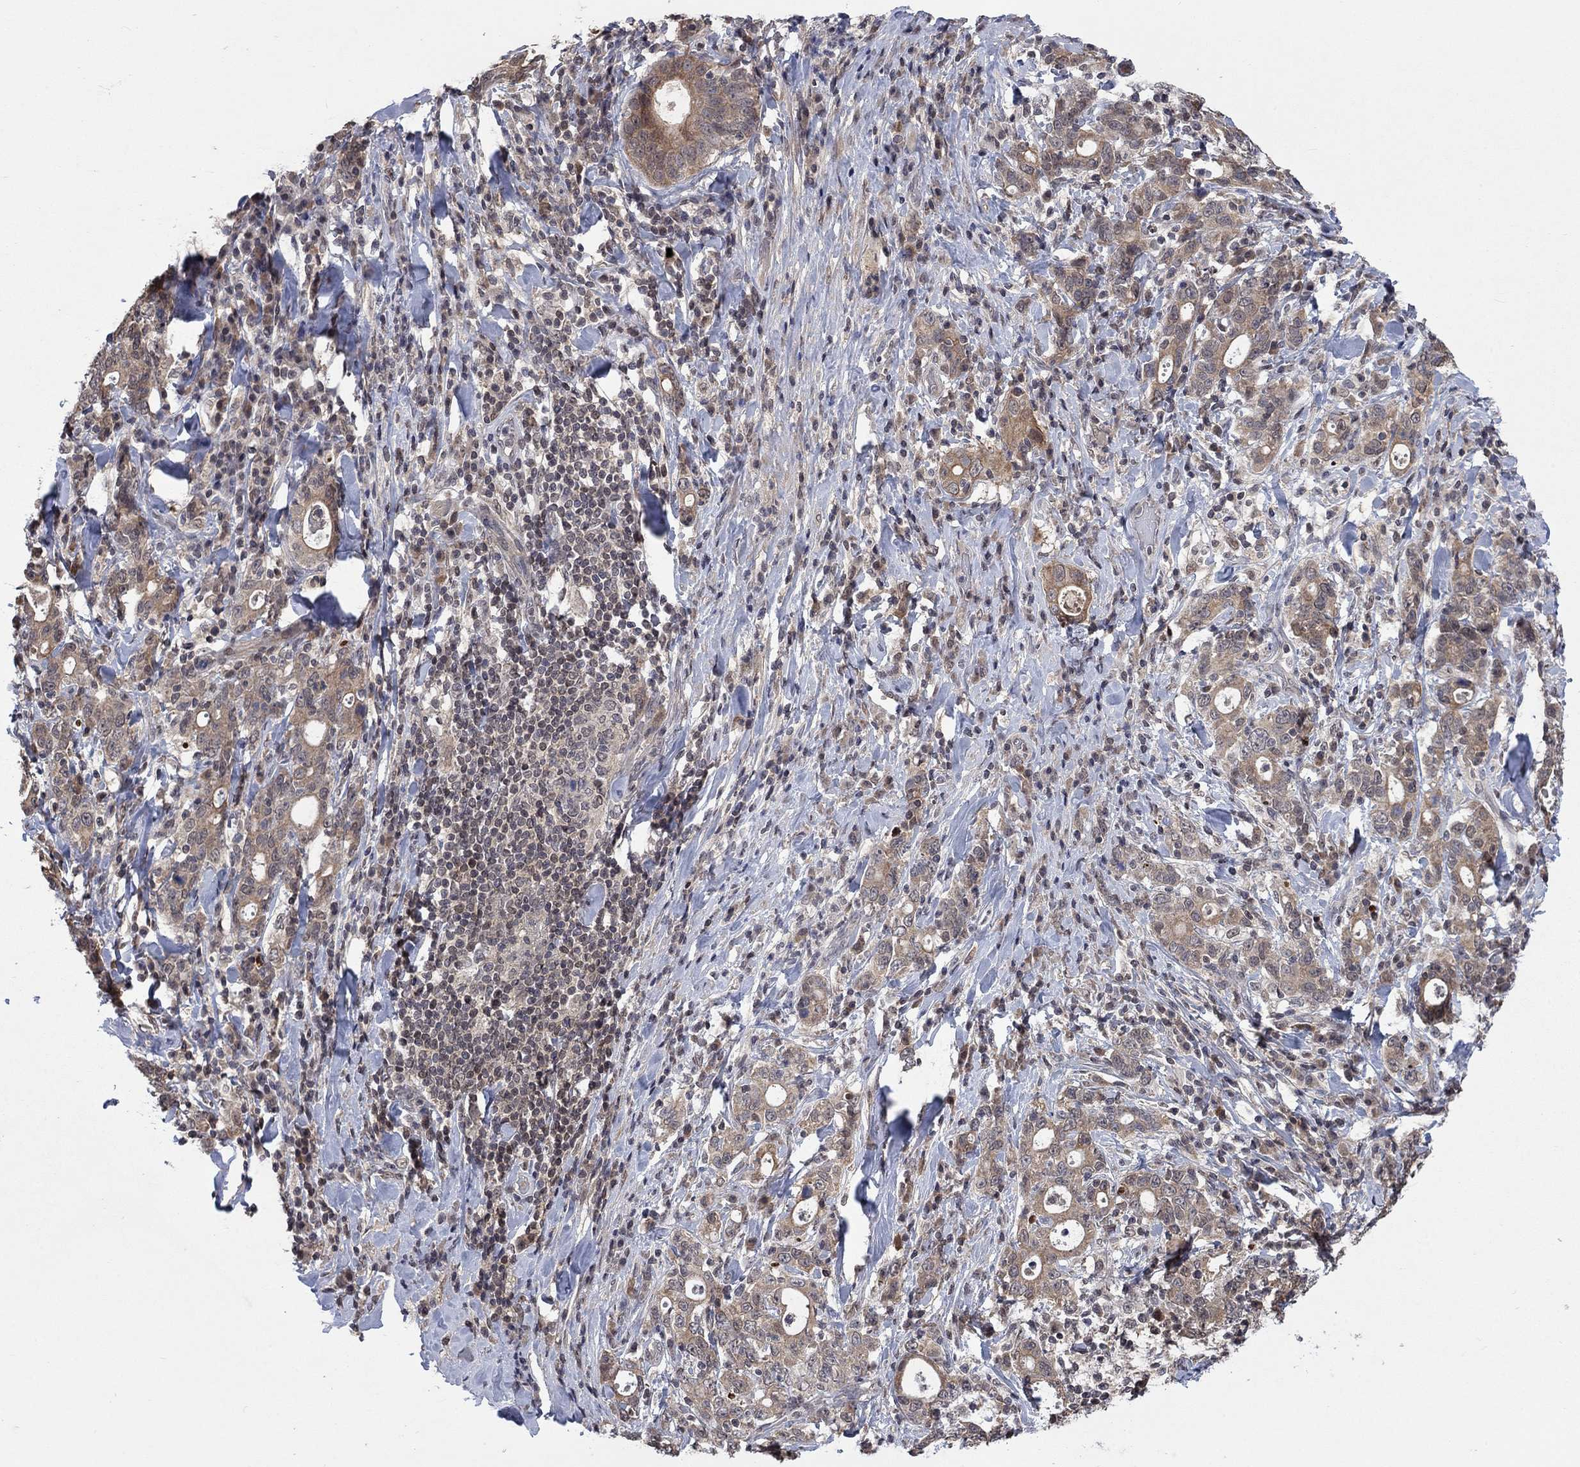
{"staining": {"intensity": "weak", "quantity": "25%-75%", "location": "cytoplasmic/membranous"}, "tissue": "stomach cancer", "cell_type": "Tumor cells", "image_type": "cancer", "snomed": [{"axis": "morphology", "description": "Adenocarcinoma, NOS"}, {"axis": "topography", "description": "Stomach"}], "caption": "An IHC micrograph of neoplastic tissue is shown. Protein staining in brown labels weak cytoplasmic/membranous positivity in stomach cancer (adenocarcinoma) within tumor cells.", "gene": "IAH1", "patient": {"sex": "male", "age": 79}}